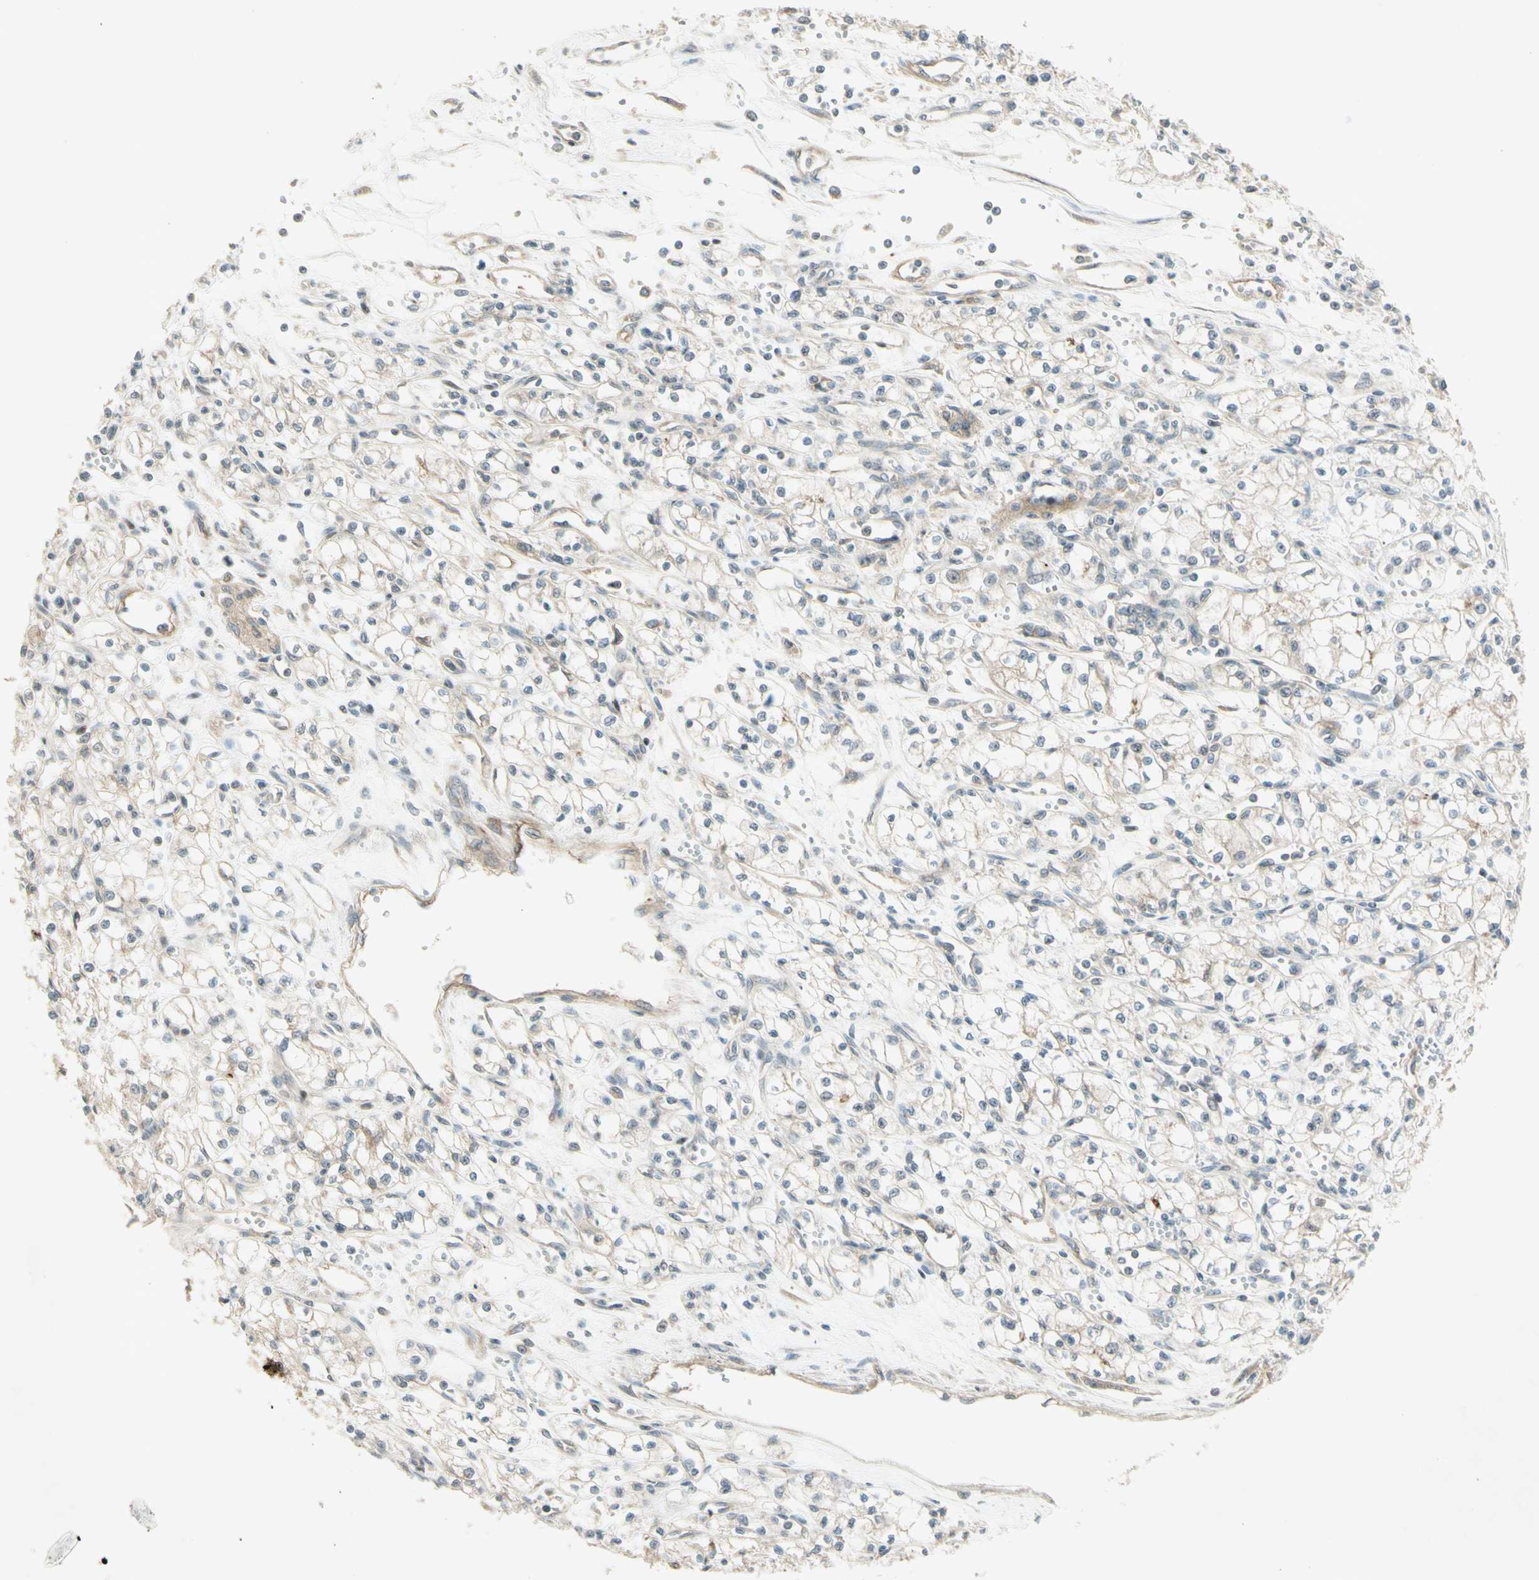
{"staining": {"intensity": "weak", "quantity": "<25%", "location": "cytoplasmic/membranous"}, "tissue": "renal cancer", "cell_type": "Tumor cells", "image_type": "cancer", "snomed": [{"axis": "morphology", "description": "Normal tissue, NOS"}, {"axis": "morphology", "description": "Adenocarcinoma, NOS"}, {"axis": "topography", "description": "Kidney"}], "caption": "Immunohistochemistry (IHC) photomicrograph of neoplastic tissue: human renal cancer stained with DAB reveals no significant protein expression in tumor cells.", "gene": "ETF1", "patient": {"sex": "male", "age": 59}}